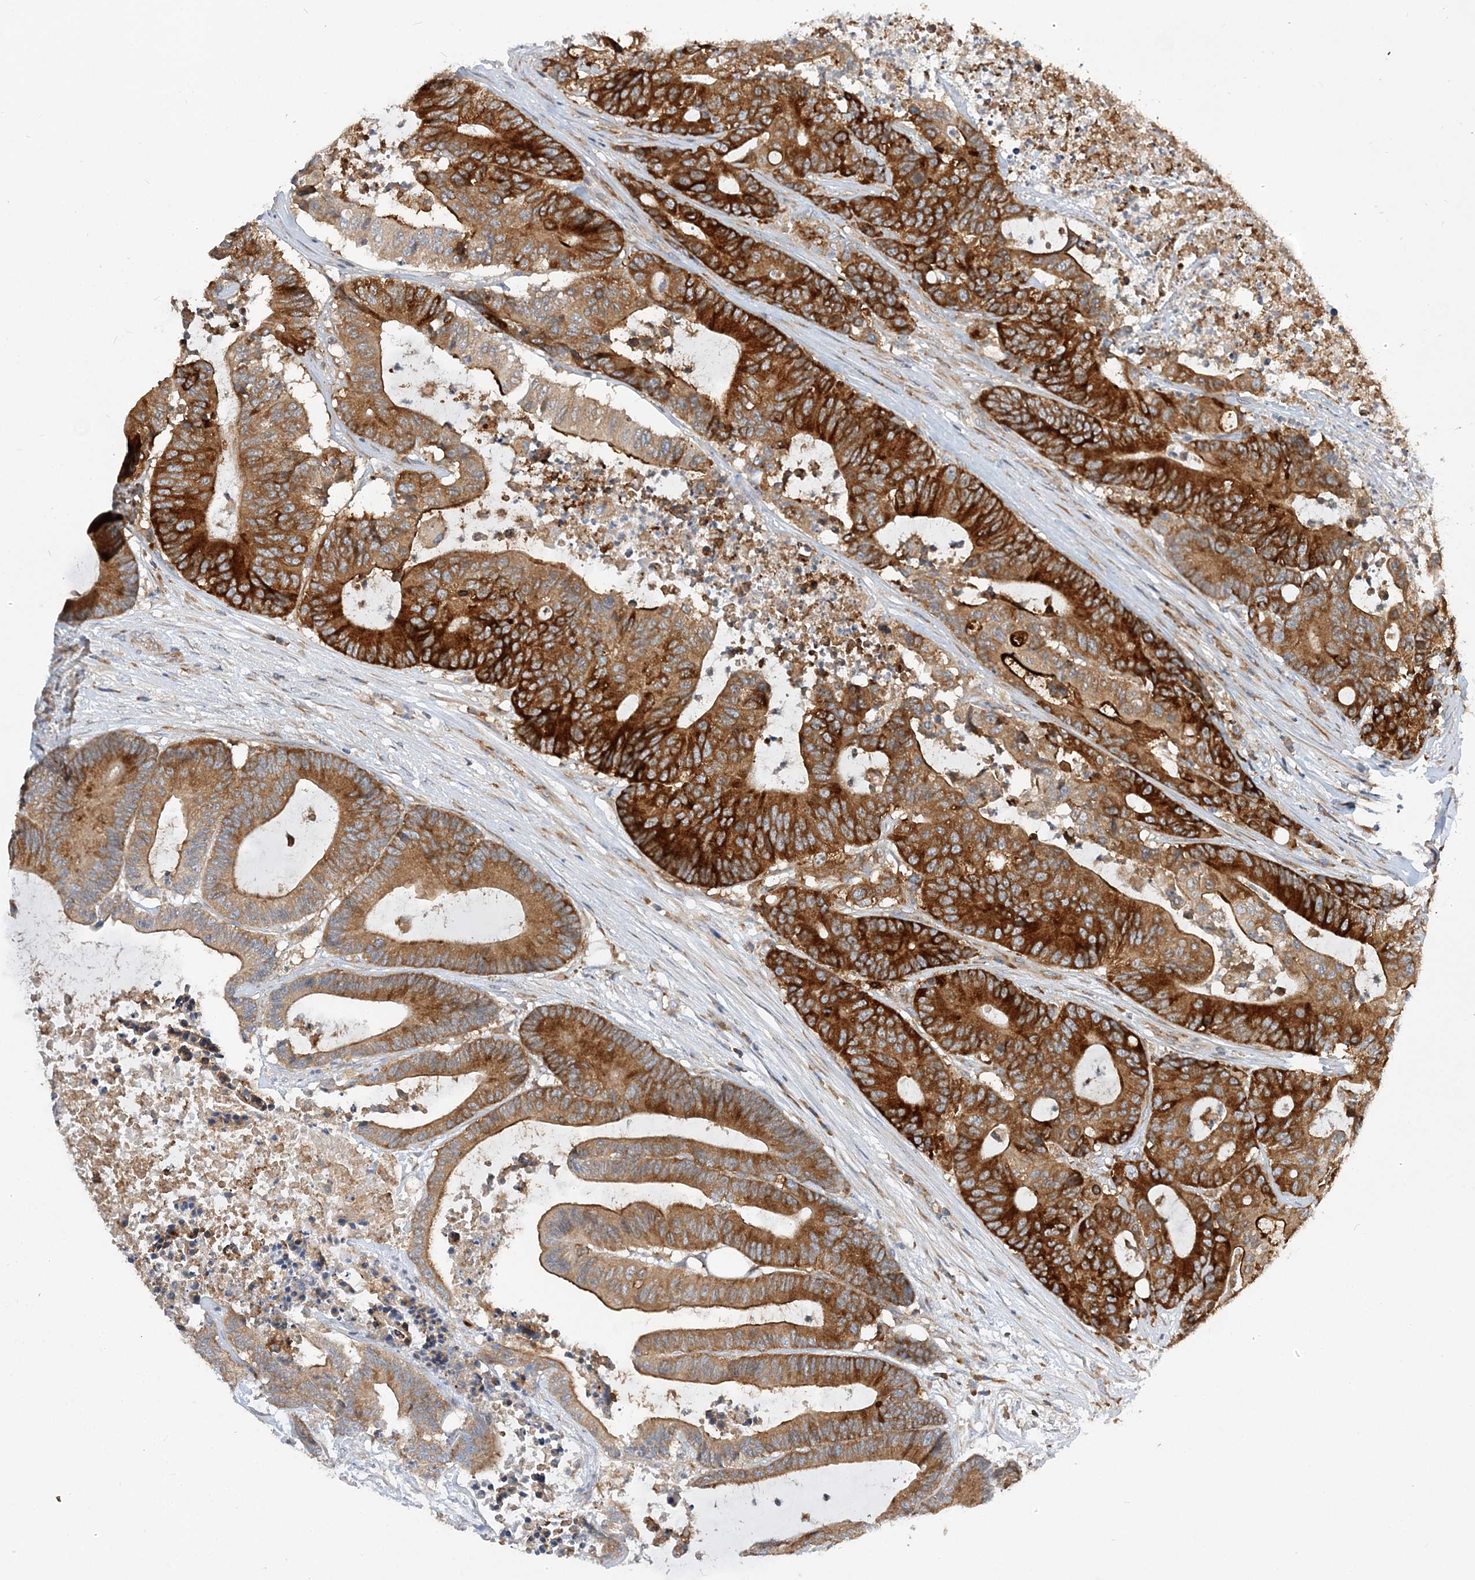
{"staining": {"intensity": "strong", "quantity": ">75%", "location": "cytoplasmic/membranous"}, "tissue": "colorectal cancer", "cell_type": "Tumor cells", "image_type": "cancer", "snomed": [{"axis": "morphology", "description": "Adenocarcinoma, NOS"}, {"axis": "topography", "description": "Colon"}], "caption": "Tumor cells show high levels of strong cytoplasmic/membranous expression in about >75% of cells in human colorectal cancer (adenocarcinoma). The staining was performed using DAB to visualize the protein expression in brown, while the nuclei were stained in blue with hematoxylin (Magnification: 20x).", "gene": "LARP4B", "patient": {"sex": "female", "age": 84}}